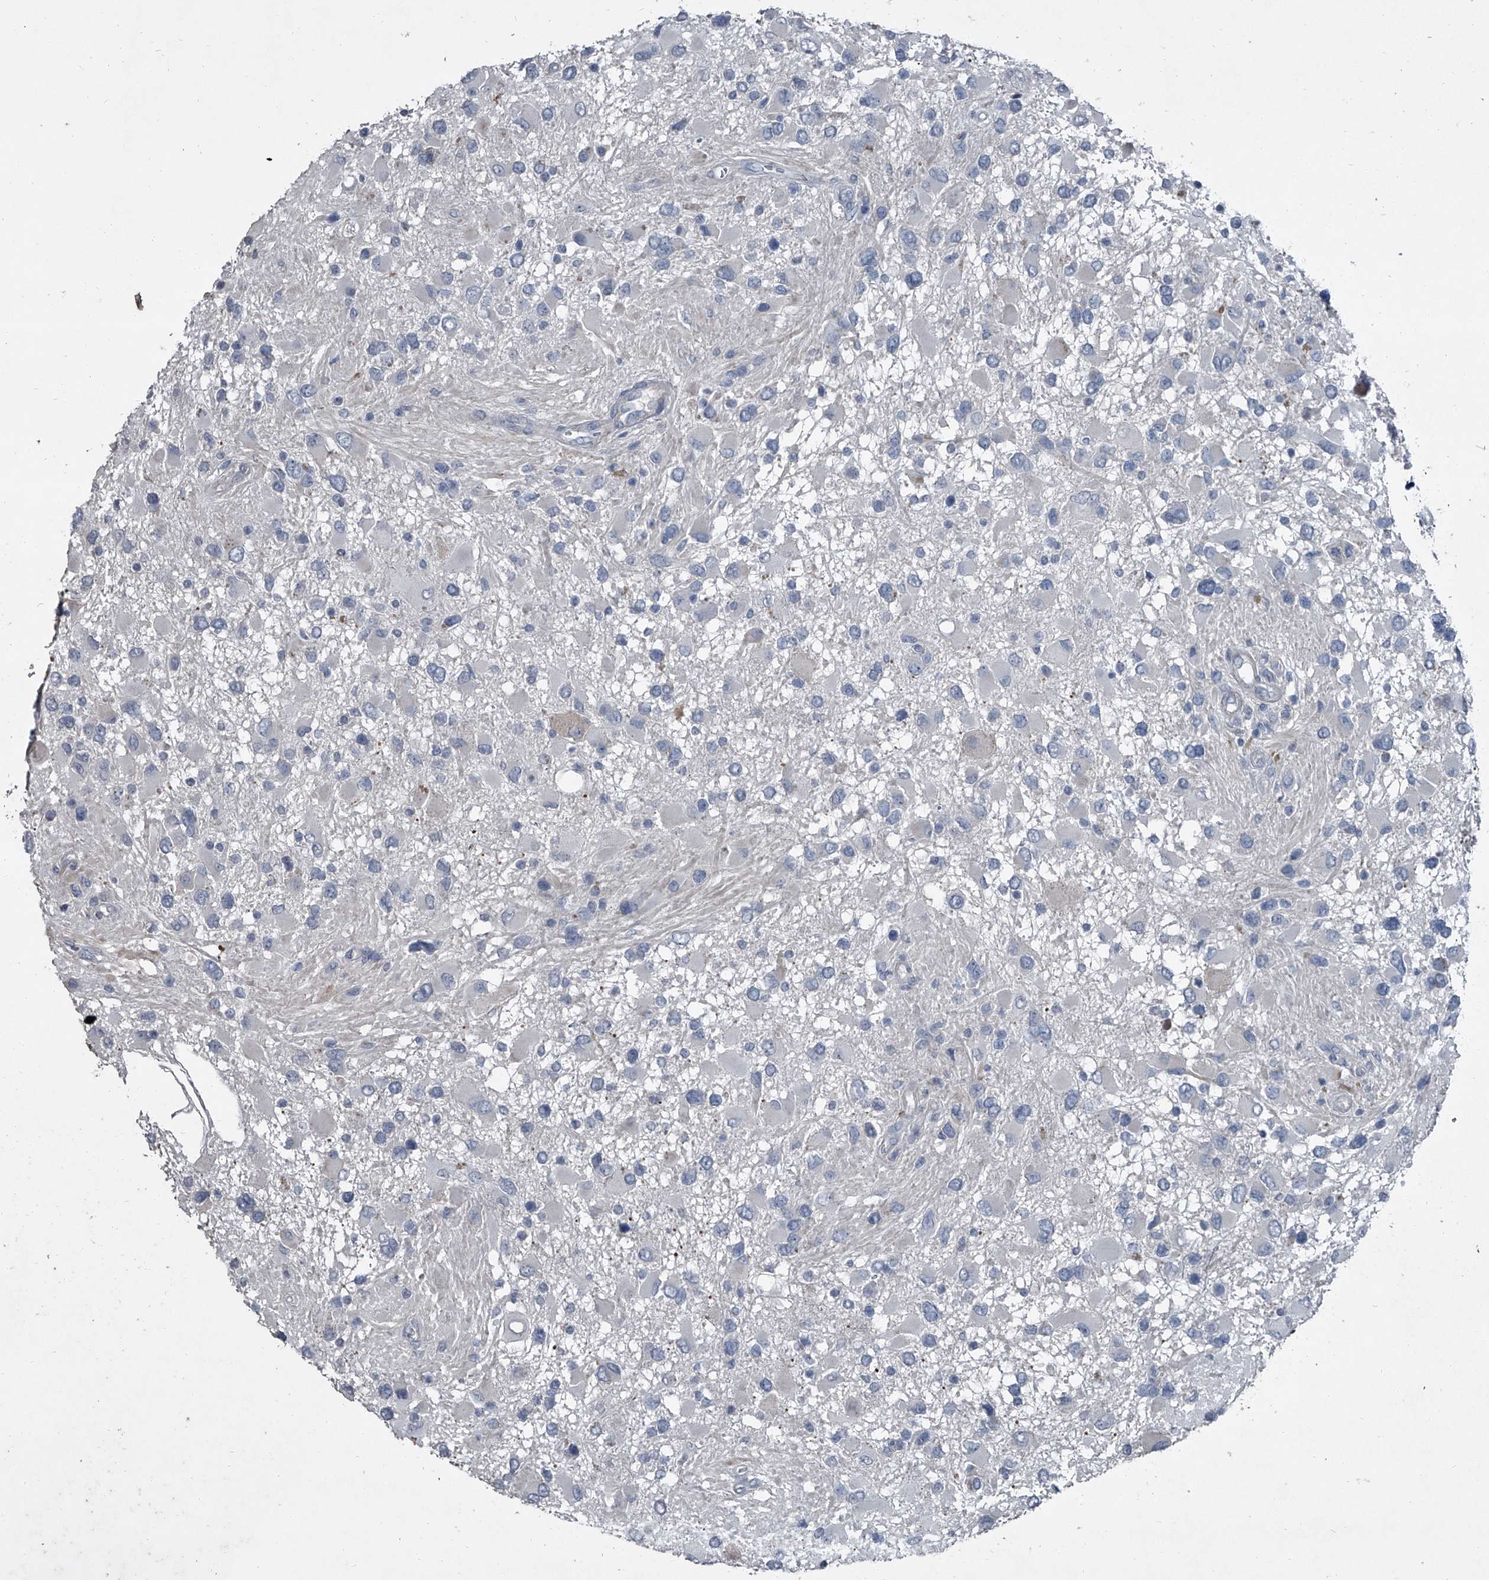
{"staining": {"intensity": "negative", "quantity": "none", "location": "none"}, "tissue": "glioma", "cell_type": "Tumor cells", "image_type": "cancer", "snomed": [{"axis": "morphology", "description": "Glioma, malignant, High grade"}, {"axis": "topography", "description": "Brain"}], "caption": "DAB immunohistochemical staining of human malignant glioma (high-grade) displays no significant positivity in tumor cells. (Brightfield microscopy of DAB IHC at high magnification).", "gene": "HEPHL1", "patient": {"sex": "male", "age": 53}}